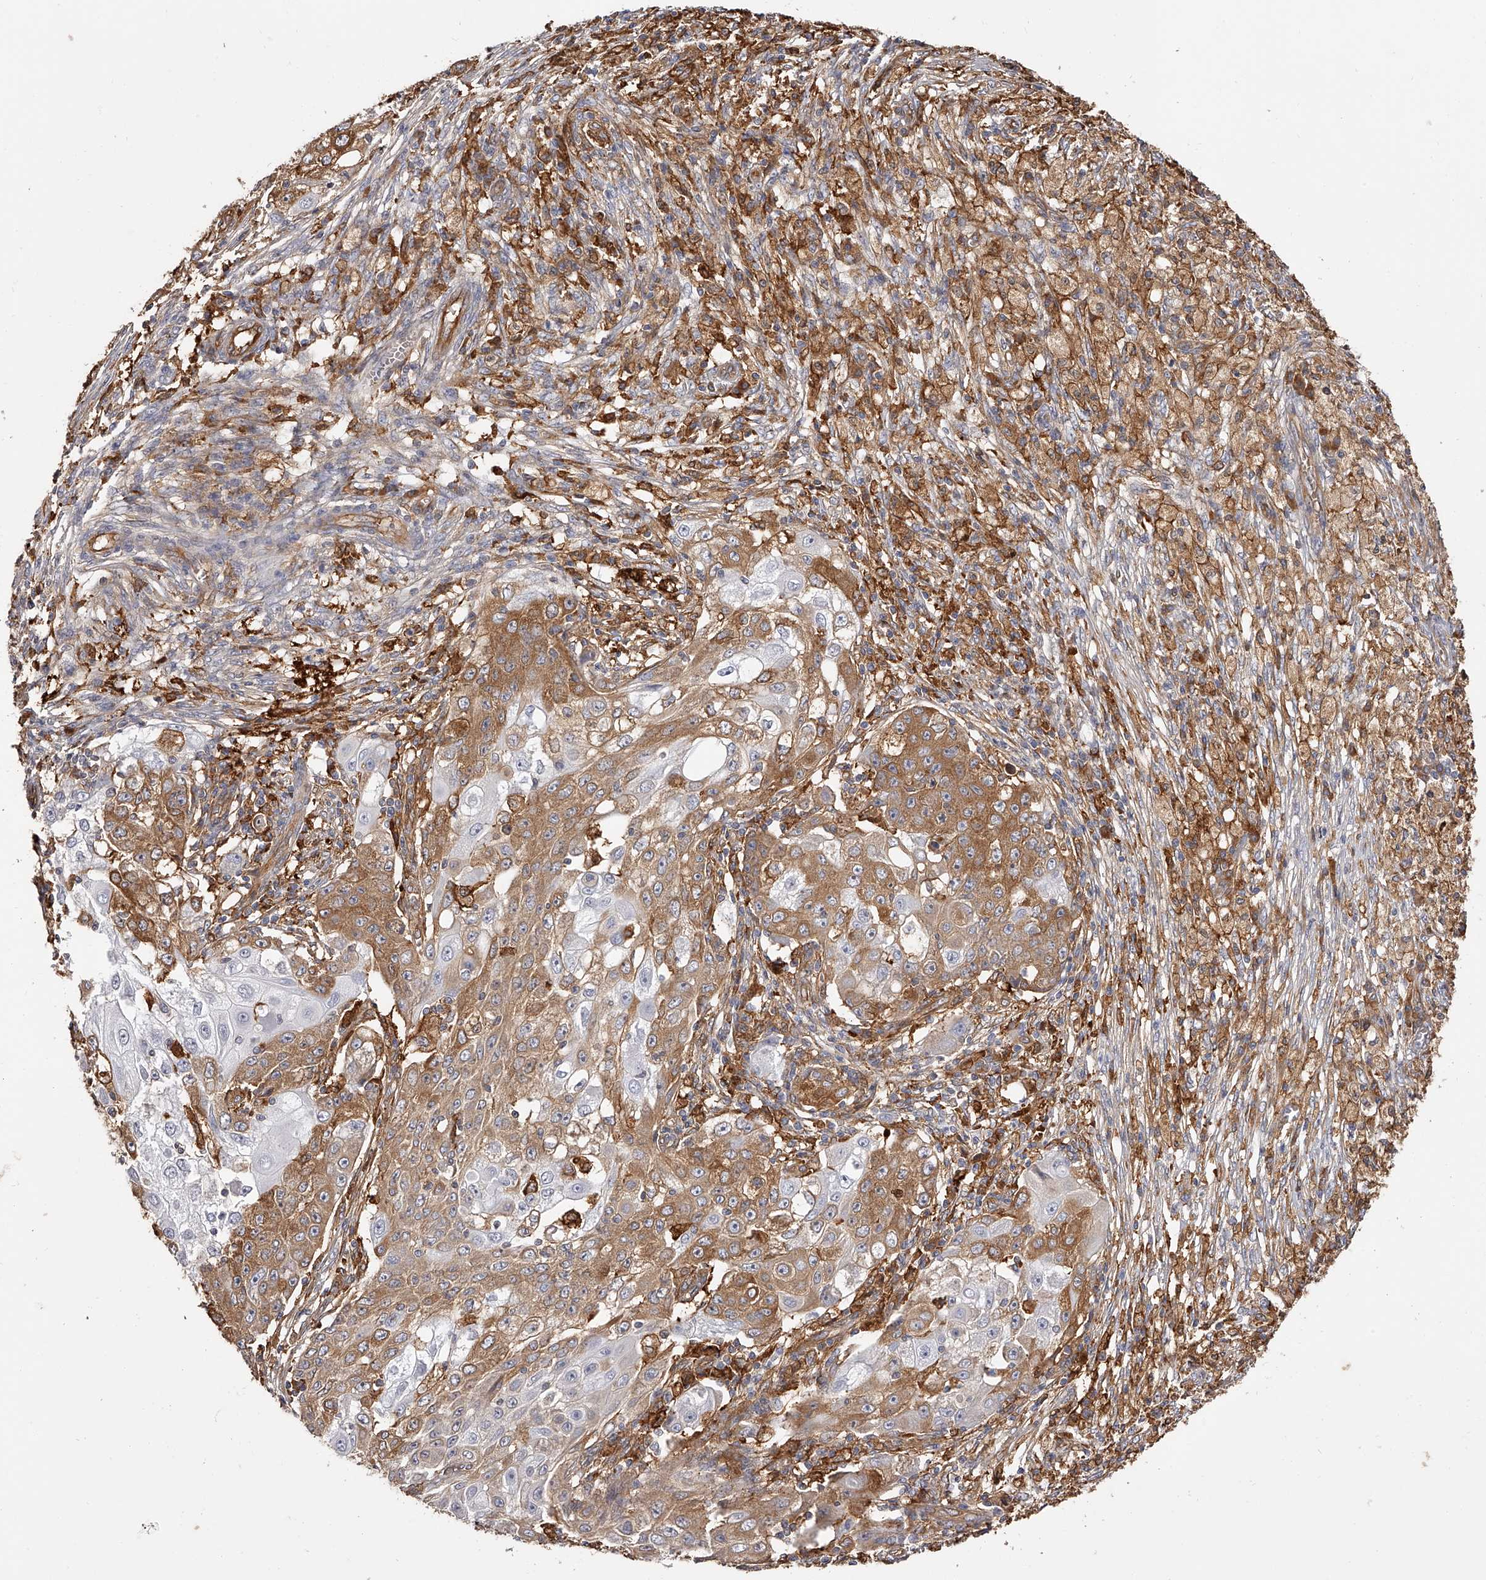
{"staining": {"intensity": "moderate", "quantity": ">75%", "location": "cytoplasmic/membranous"}, "tissue": "ovarian cancer", "cell_type": "Tumor cells", "image_type": "cancer", "snomed": [{"axis": "morphology", "description": "Carcinoma, endometroid"}, {"axis": "topography", "description": "Ovary"}], "caption": "The photomicrograph displays immunohistochemical staining of ovarian cancer (endometroid carcinoma). There is moderate cytoplasmic/membranous expression is appreciated in about >75% of tumor cells.", "gene": "LAP3", "patient": {"sex": "female", "age": 42}}